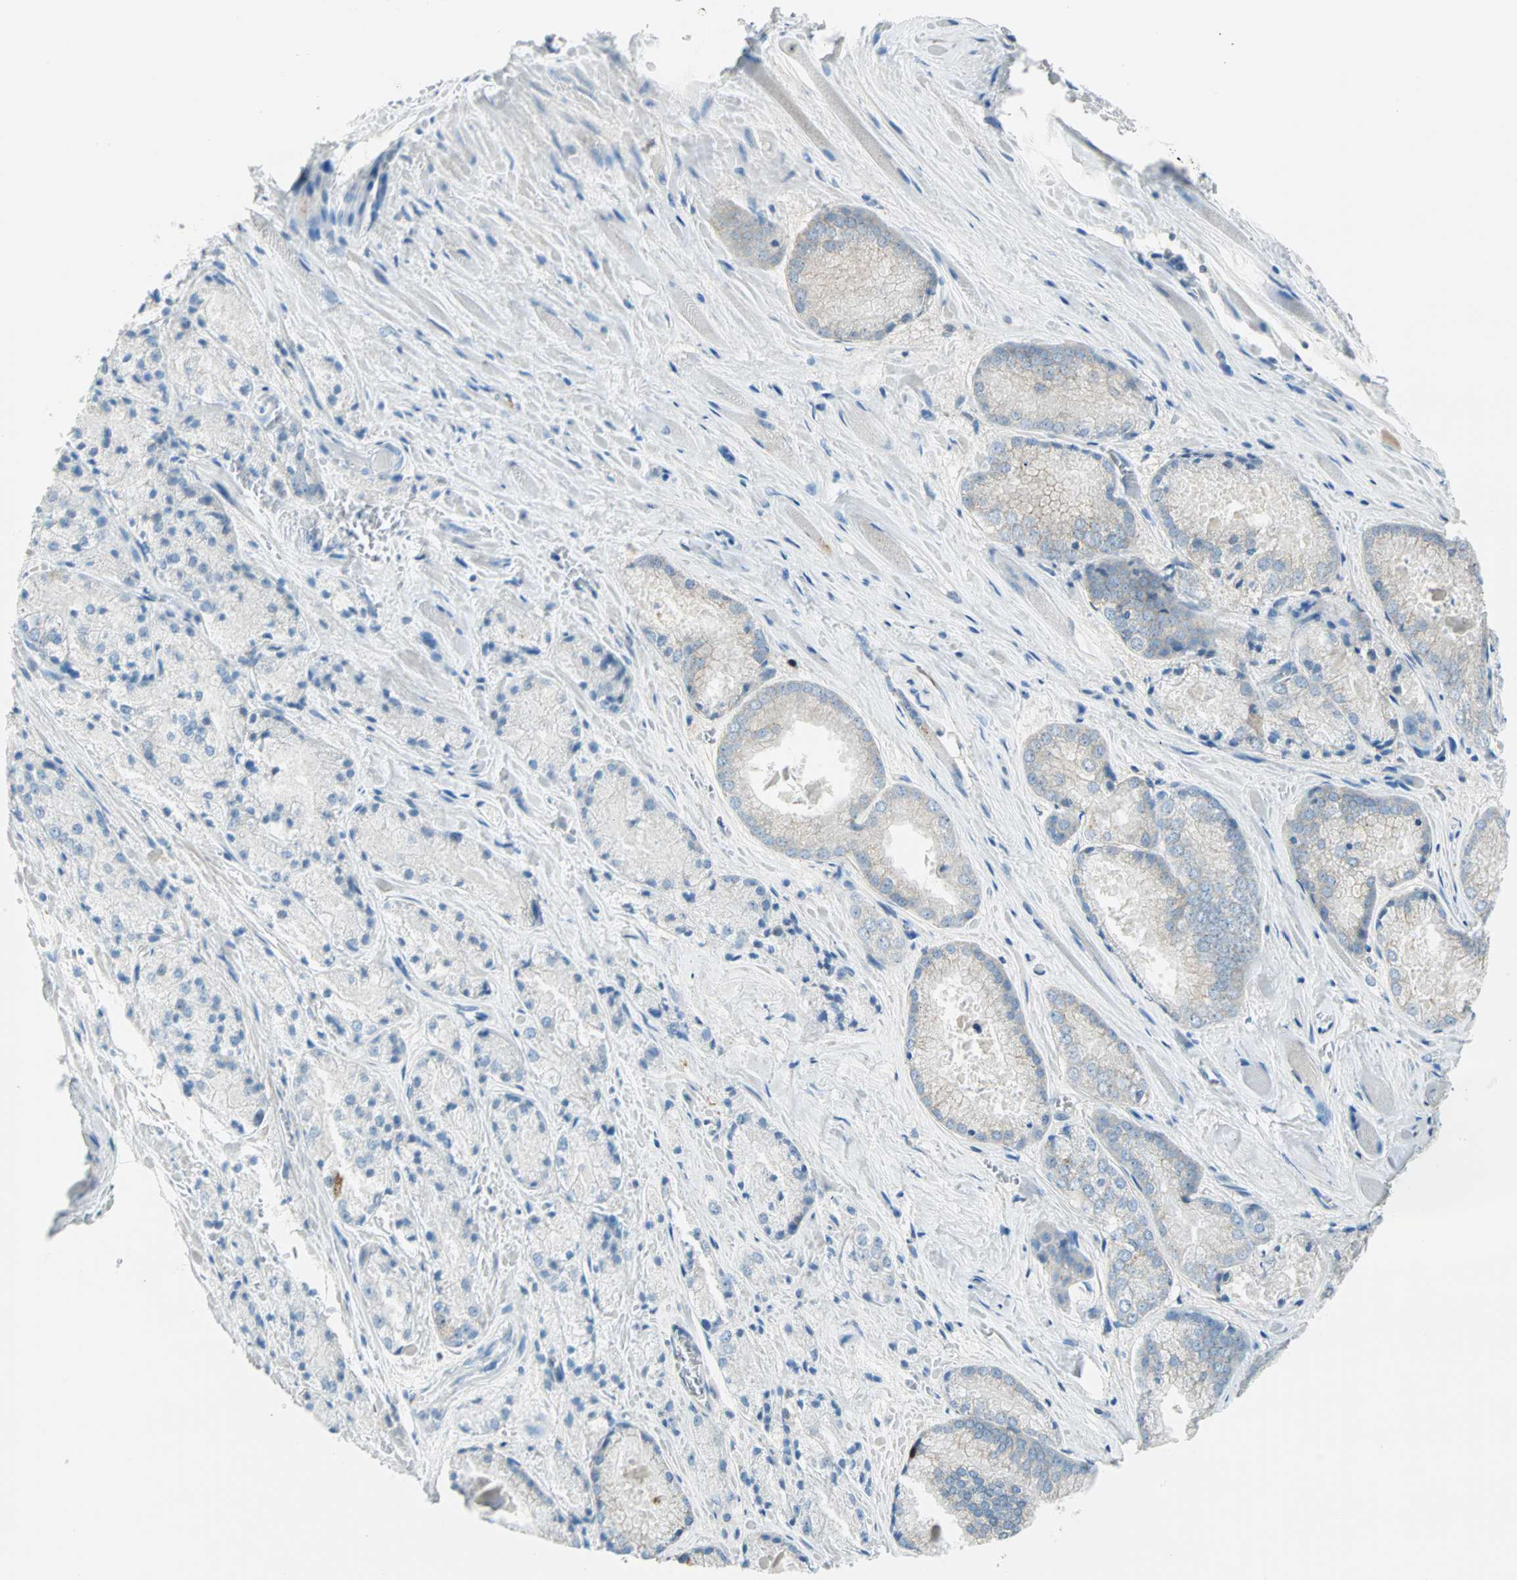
{"staining": {"intensity": "negative", "quantity": "none", "location": "none"}, "tissue": "prostate cancer", "cell_type": "Tumor cells", "image_type": "cancer", "snomed": [{"axis": "morphology", "description": "Adenocarcinoma, Low grade"}, {"axis": "topography", "description": "Prostate"}], "caption": "An IHC image of low-grade adenocarcinoma (prostate) is shown. There is no staining in tumor cells of low-grade adenocarcinoma (prostate). (DAB (3,3'-diaminobenzidine) immunohistochemistry (IHC) with hematoxylin counter stain).", "gene": "PTTG1", "patient": {"sex": "male", "age": 64}}